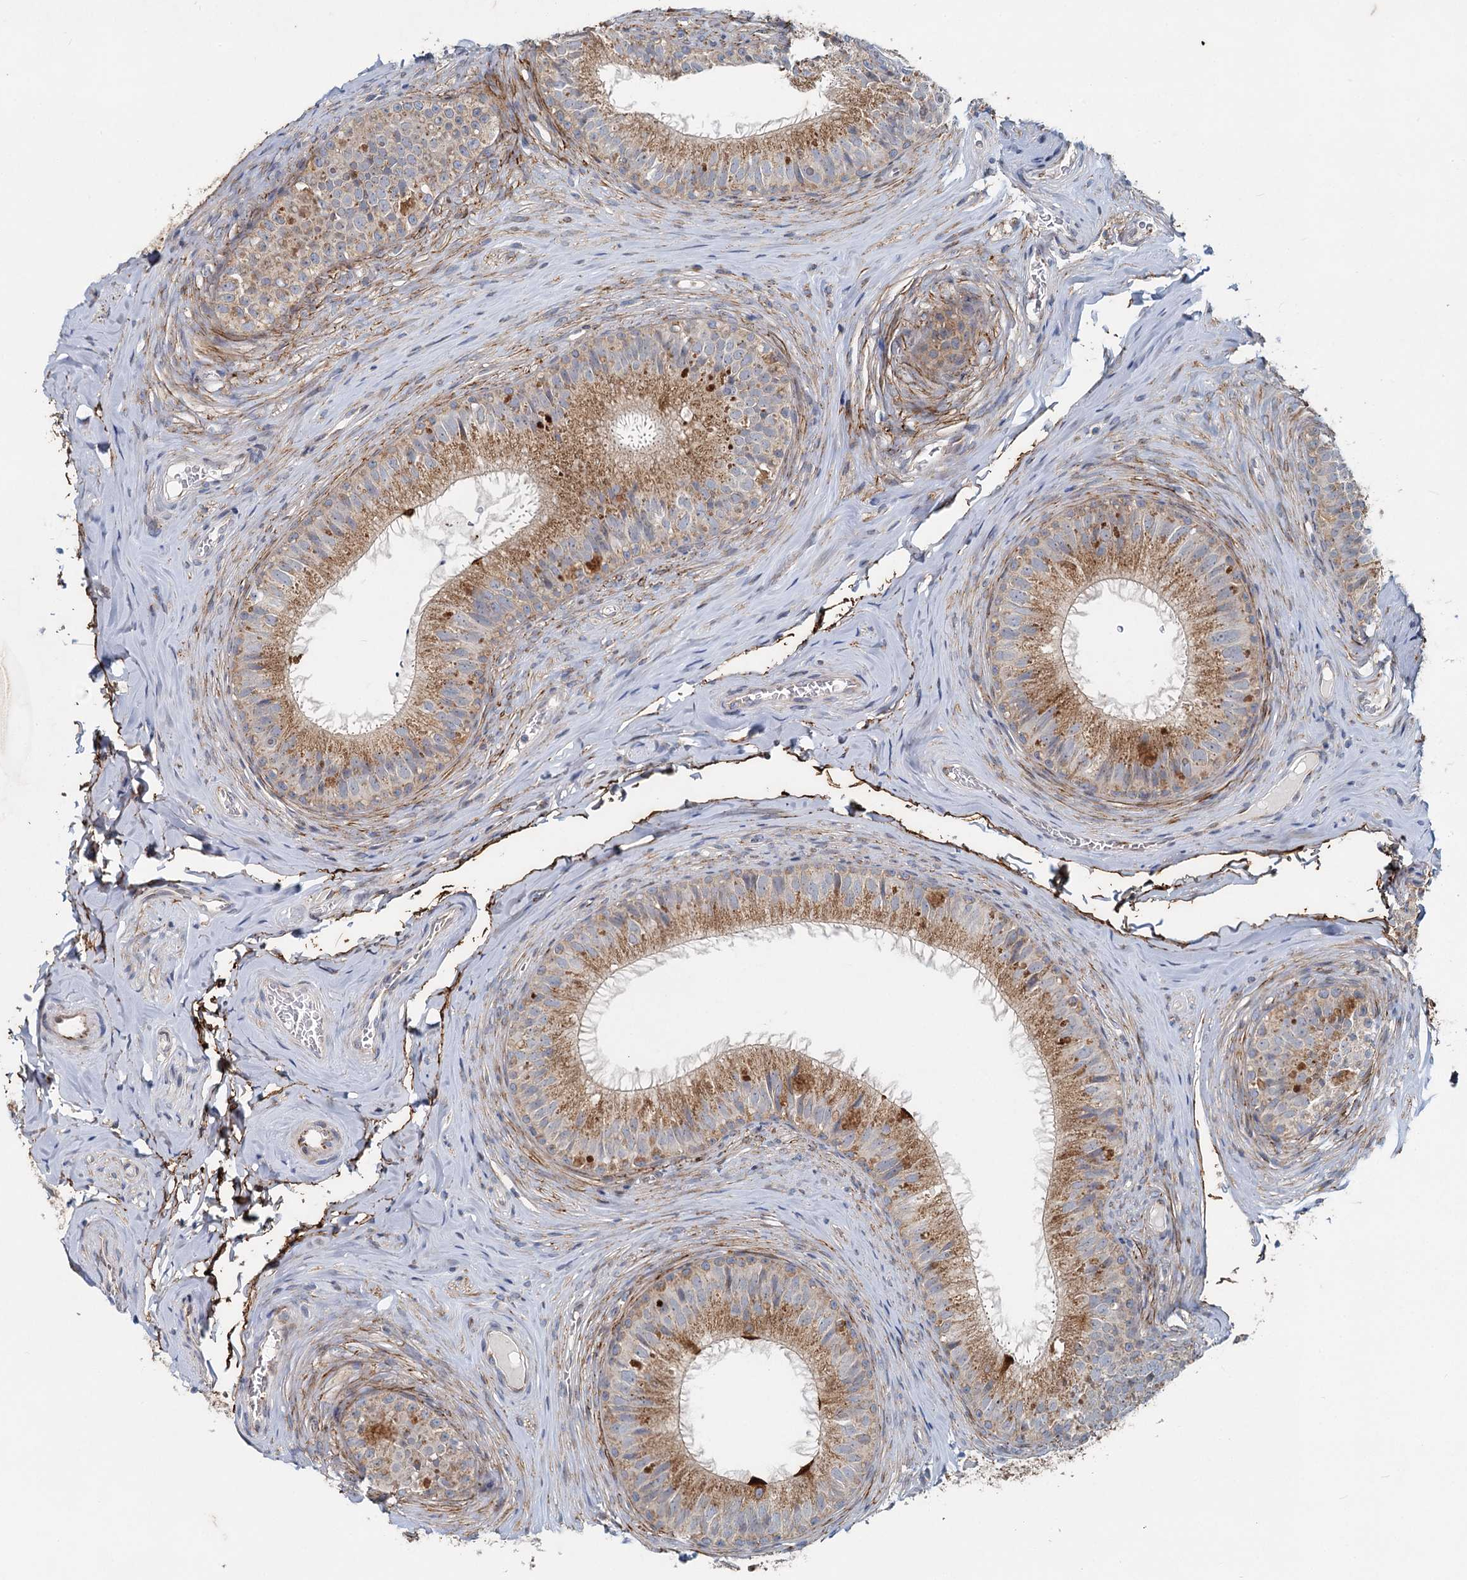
{"staining": {"intensity": "moderate", "quantity": ">75%", "location": "cytoplasmic/membranous"}, "tissue": "epididymis", "cell_type": "Glandular cells", "image_type": "normal", "snomed": [{"axis": "morphology", "description": "Normal tissue, NOS"}, {"axis": "topography", "description": "Epididymis"}], "caption": "This is a photomicrograph of immunohistochemistry staining of unremarkable epididymis, which shows moderate staining in the cytoplasmic/membranous of glandular cells.", "gene": "ADCY2", "patient": {"sex": "male", "age": 34}}